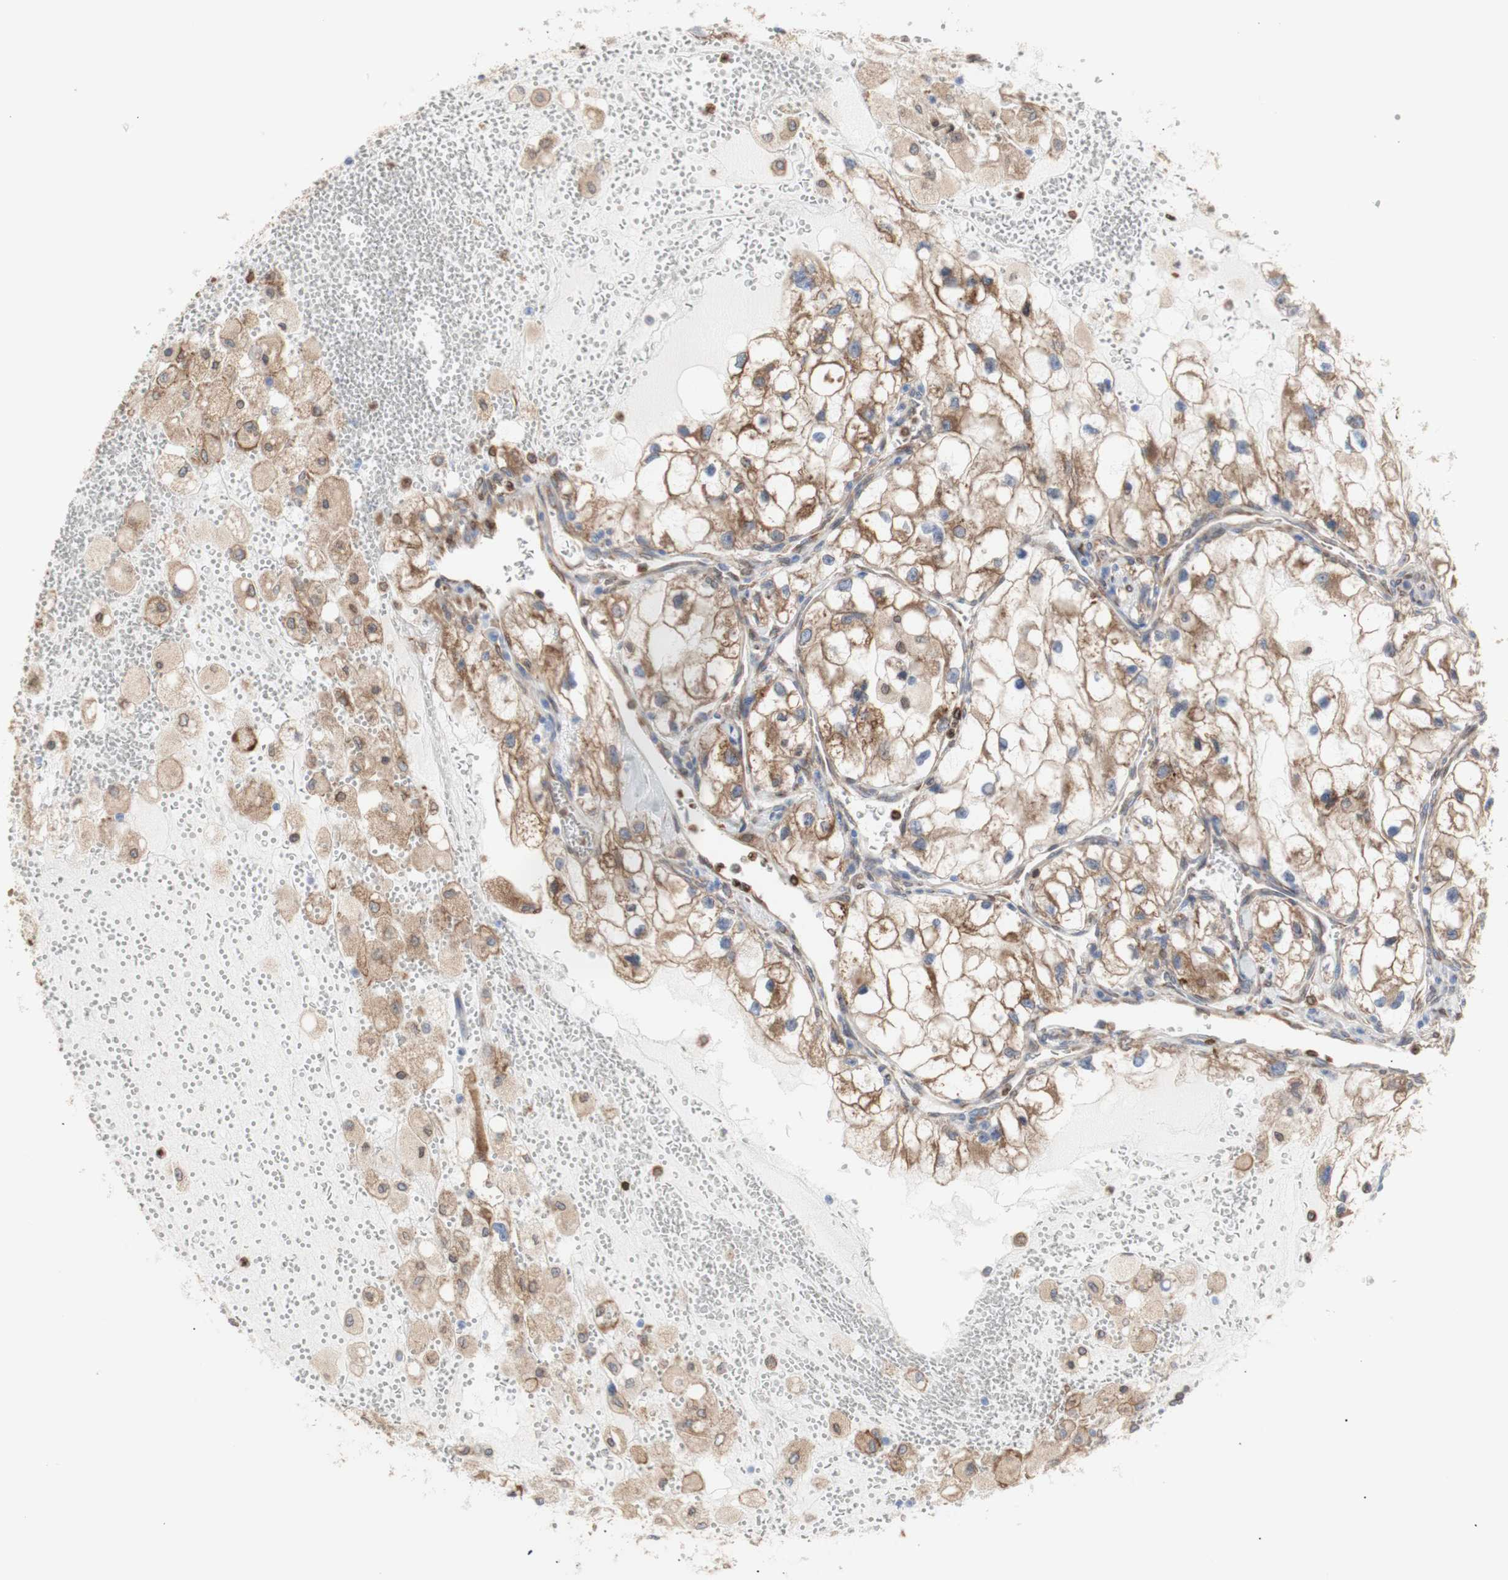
{"staining": {"intensity": "moderate", "quantity": "25%-75%", "location": "cytoplasmic/membranous"}, "tissue": "renal cancer", "cell_type": "Tumor cells", "image_type": "cancer", "snomed": [{"axis": "morphology", "description": "Adenocarcinoma, NOS"}, {"axis": "topography", "description": "Kidney"}], "caption": "Protein analysis of renal cancer (adenocarcinoma) tissue shows moderate cytoplasmic/membranous staining in about 25%-75% of tumor cells.", "gene": "ERLIN1", "patient": {"sex": "female", "age": 70}}